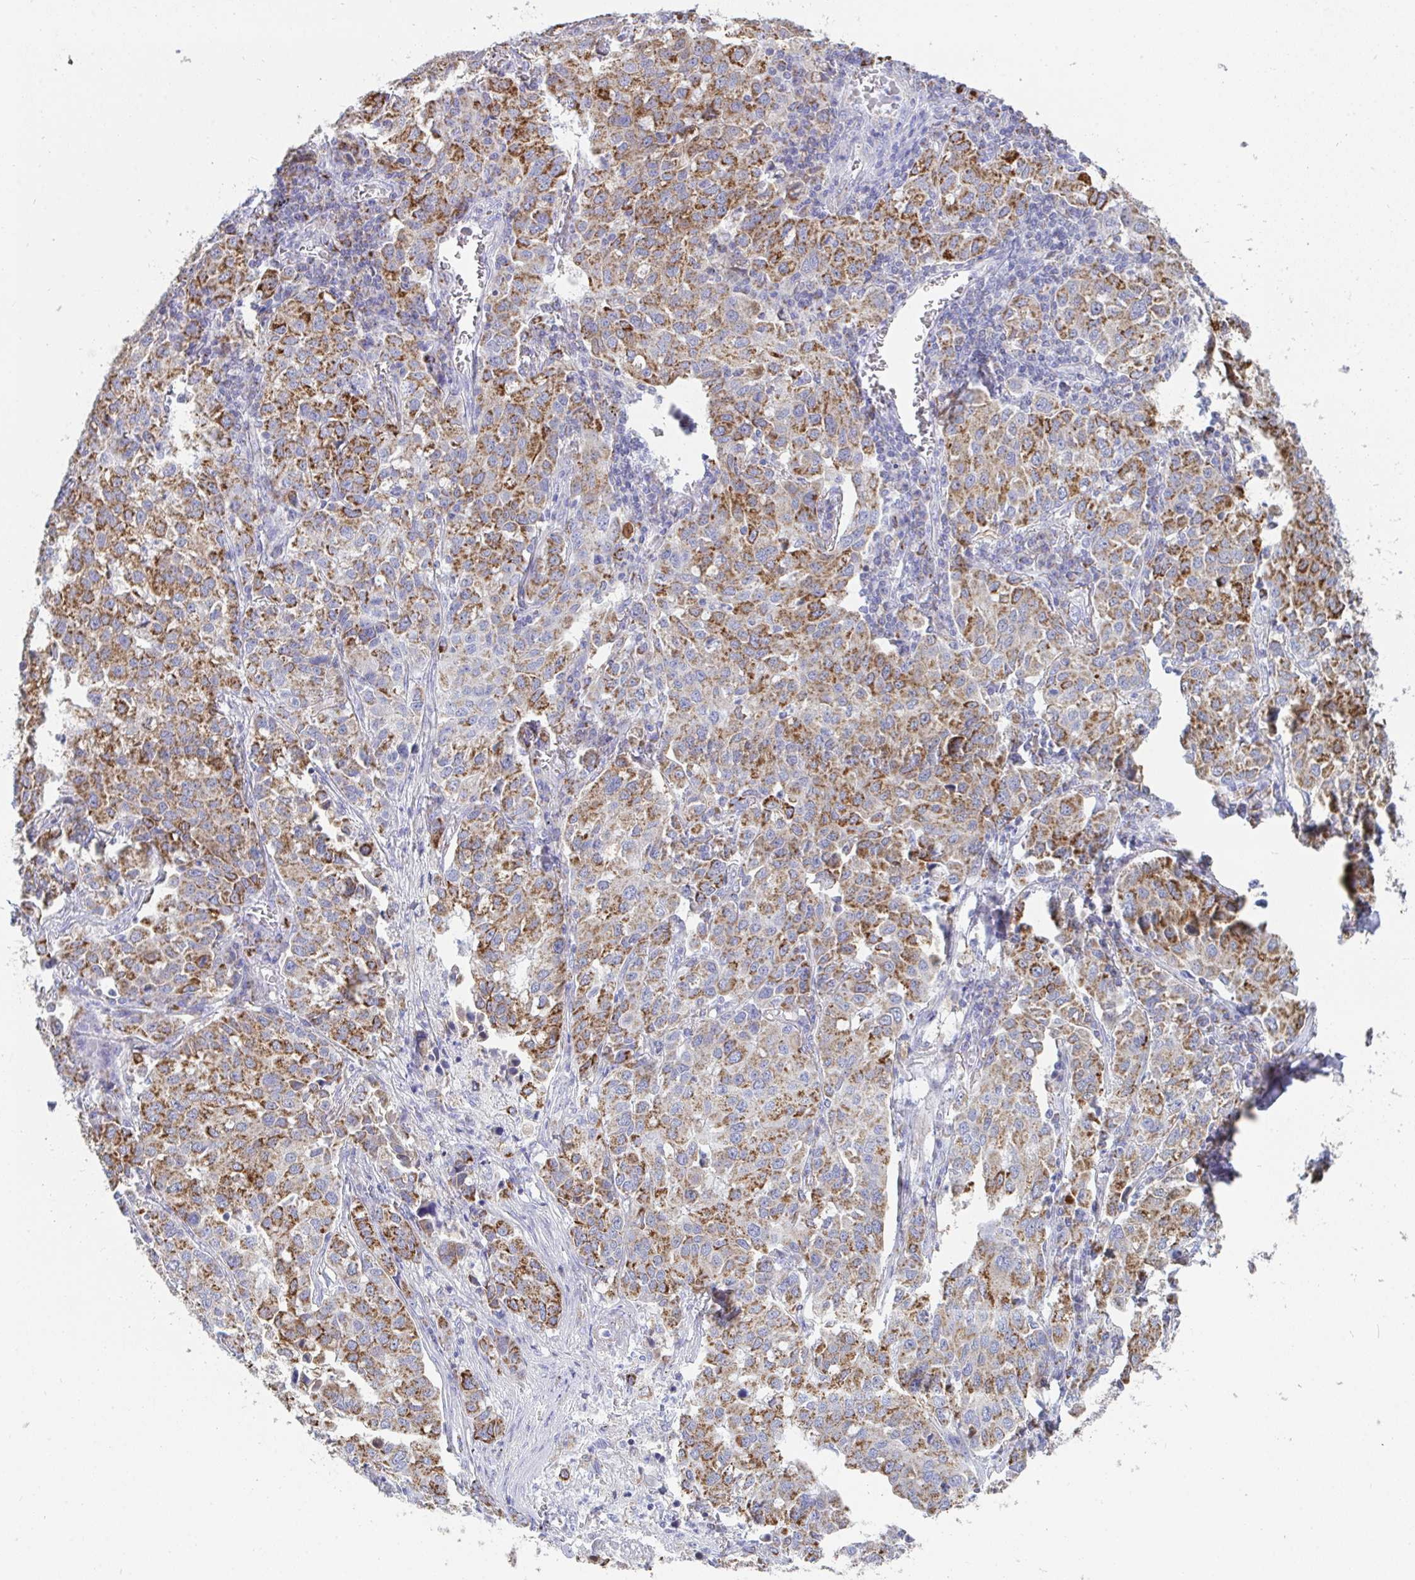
{"staining": {"intensity": "moderate", "quantity": ">75%", "location": "cytoplasmic/membranous"}, "tissue": "lung cancer", "cell_type": "Tumor cells", "image_type": "cancer", "snomed": [{"axis": "morphology", "description": "Adenocarcinoma, NOS"}, {"axis": "morphology", "description": "Adenocarcinoma, metastatic, NOS"}, {"axis": "topography", "description": "Lymph node"}, {"axis": "topography", "description": "Lung"}], "caption": "Moderate cytoplasmic/membranous expression for a protein is identified in approximately >75% of tumor cells of lung cancer using immunohistochemistry (IHC).", "gene": "AIFM1", "patient": {"sex": "female", "age": 65}}